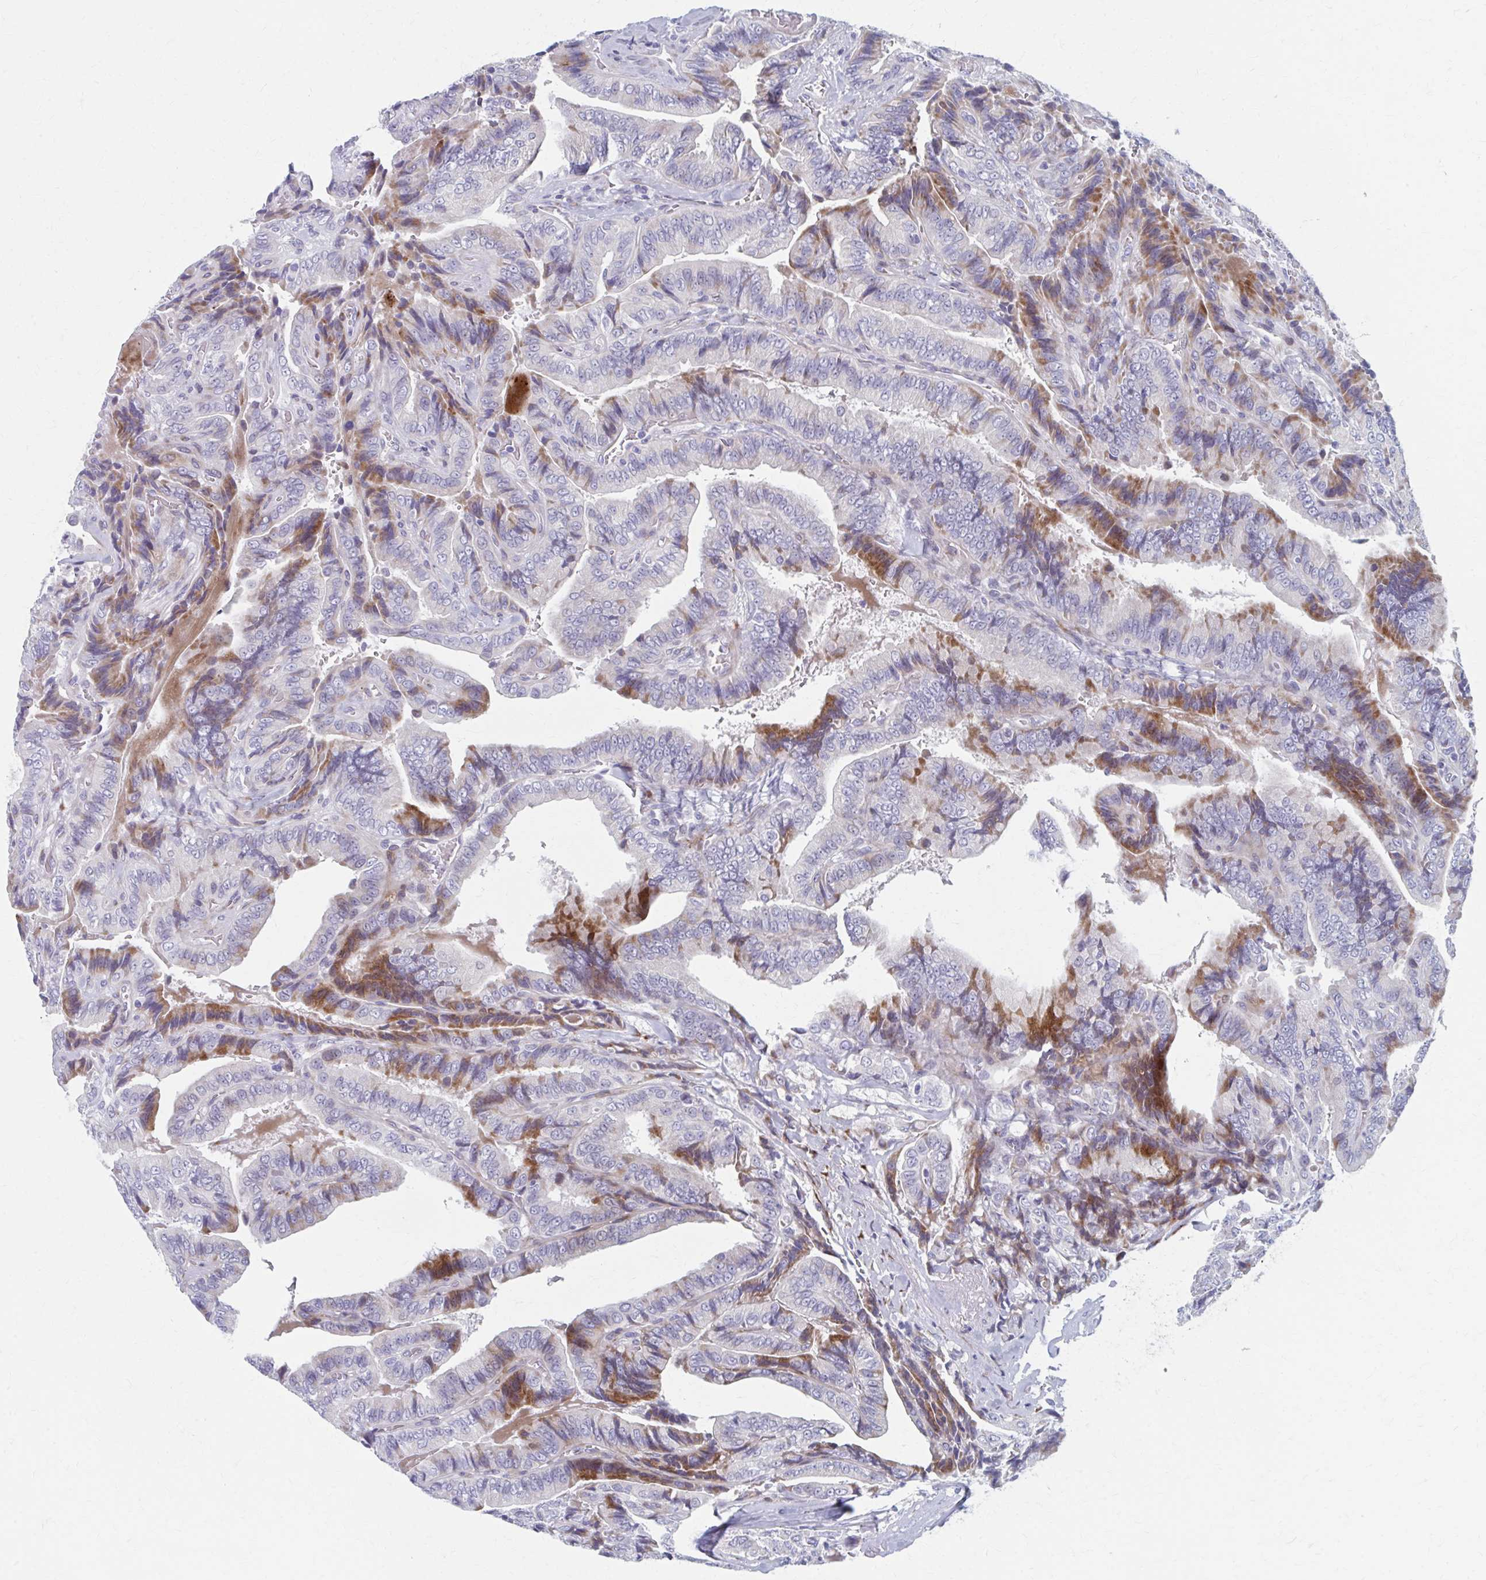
{"staining": {"intensity": "moderate", "quantity": "<25%", "location": "cytoplasmic/membranous"}, "tissue": "thyroid cancer", "cell_type": "Tumor cells", "image_type": "cancer", "snomed": [{"axis": "morphology", "description": "Papillary adenocarcinoma, NOS"}, {"axis": "topography", "description": "Thyroid gland"}], "caption": "Immunohistochemistry (IHC) histopathology image of neoplastic tissue: thyroid papillary adenocarcinoma stained using IHC reveals low levels of moderate protein expression localized specifically in the cytoplasmic/membranous of tumor cells, appearing as a cytoplasmic/membranous brown color.", "gene": "OLFM2", "patient": {"sex": "male", "age": 61}}